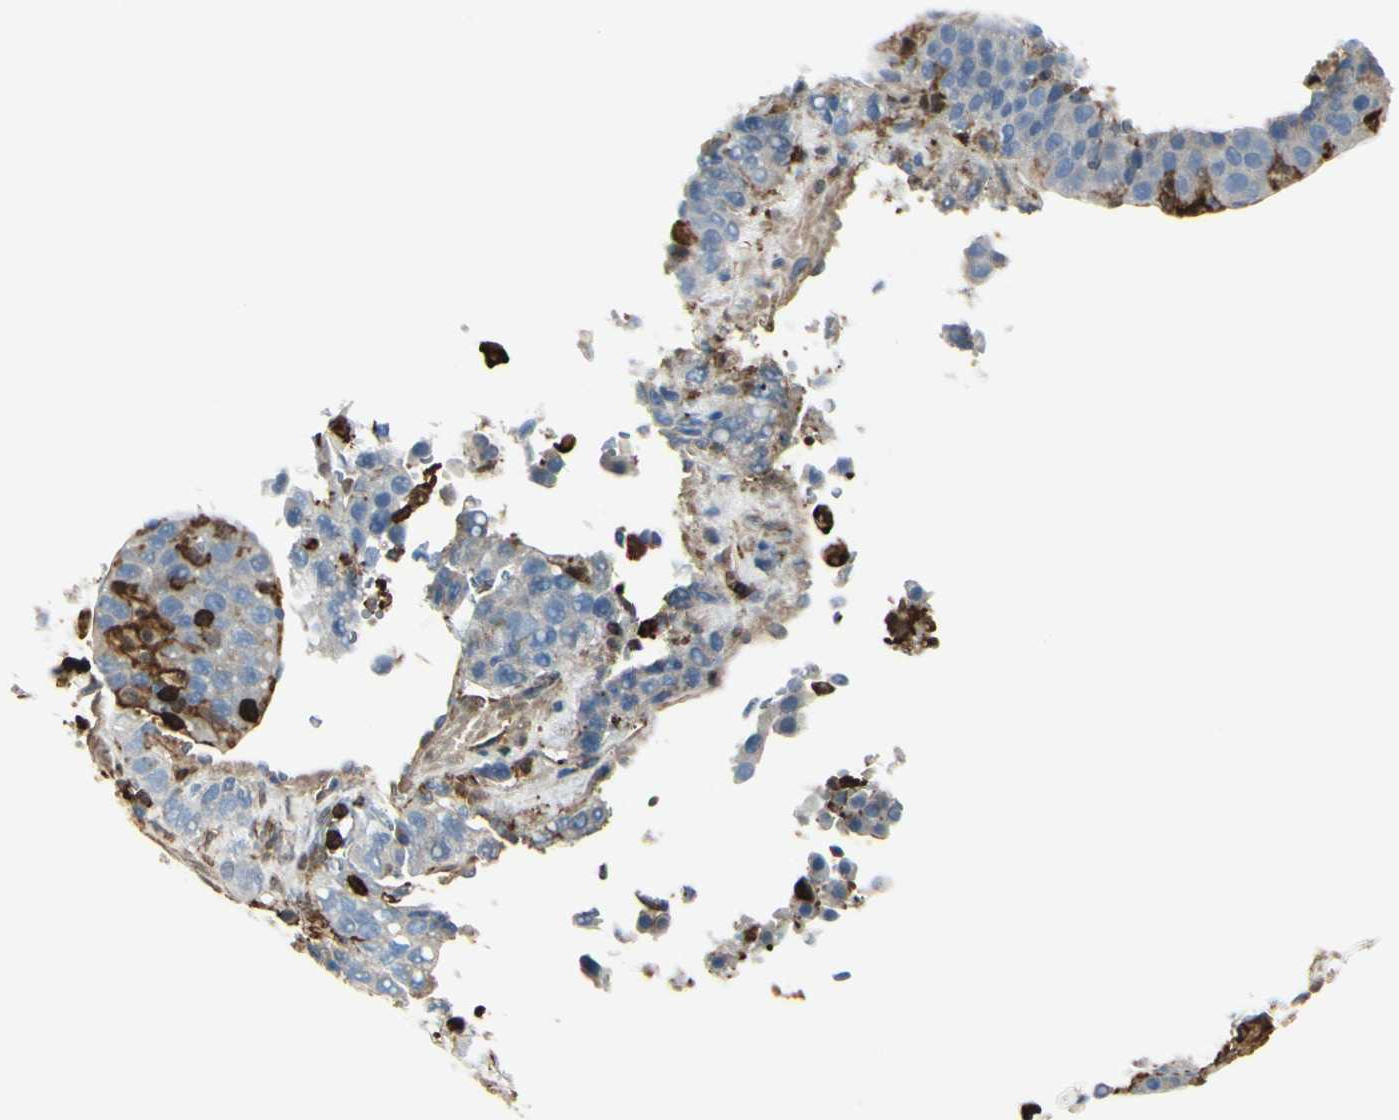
{"staining": {"intensity": "negative", "quantity": "none", "location": "none"}, "tissue": "liver cancer", "cell_type": "Tumor cells", "image_type": "cancer", "snomed": [{"axis": "morphology", "description": "Carcinoma, Hepatocellular, NOS"}, {"axis": "topography", "description": "Liver"}], "caption": "The photomicrograph shows no significant positivity in tumor cells of liver hepatocellular carcinoma.", "gene": "GSN", "patient": {"sex": "female", "age": 53}}